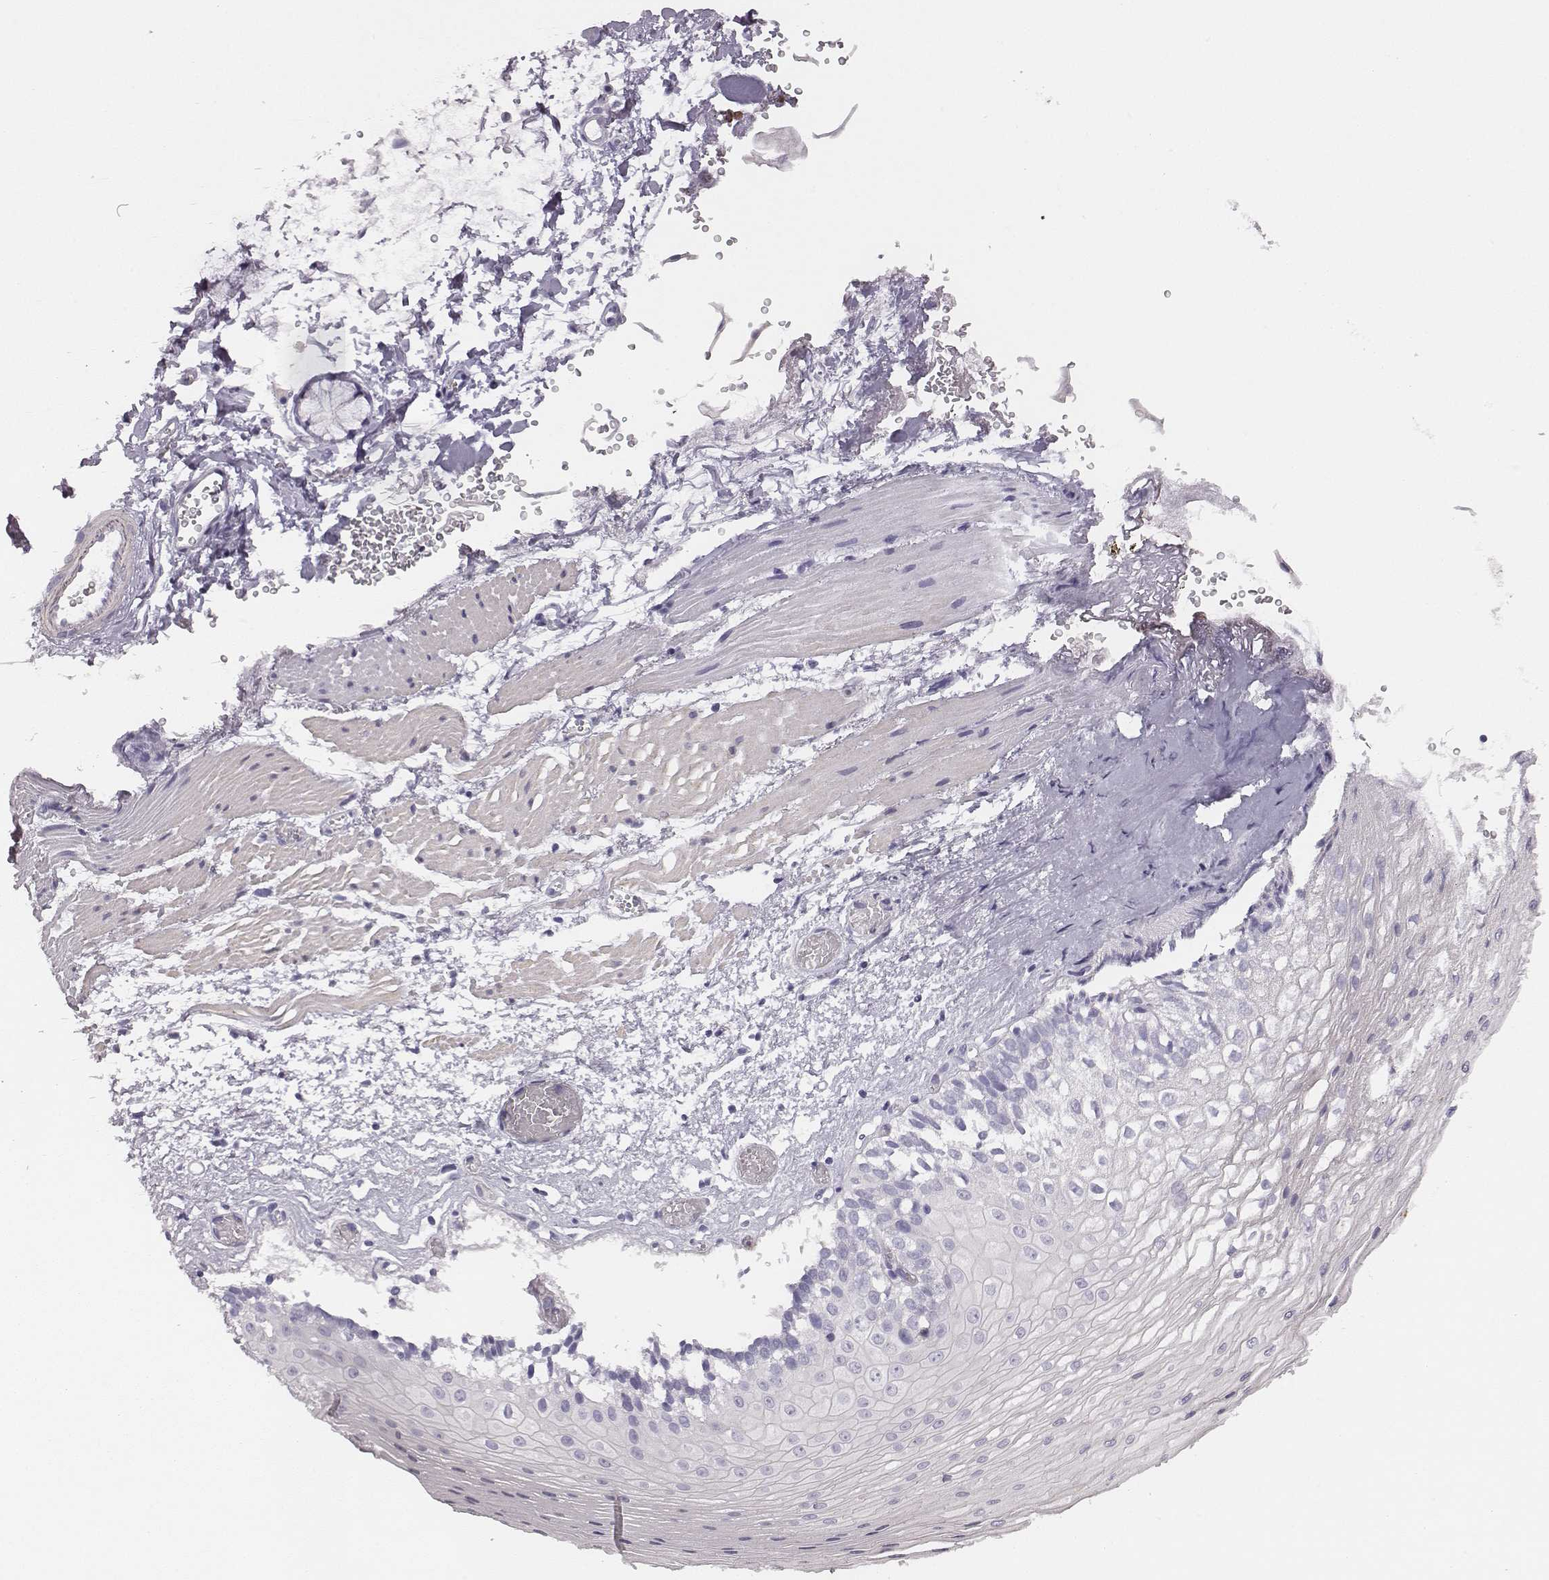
{"staining": {"intensity": "negative", "quantity": "none", "location": "none"}, "tissue": "esophagus", "cell_type": "Squamous epithelial cells", "image_type": "normal", "snomed": [{"axis": "morphology", "description": "Normal tissue, NOS"}, {"axis": "topography", "description": "Esophagus"}], "caption": "Esophagus was stained to show a protein in brown. There is no significant staining in squamous epithelial cells. (Stains: DAB (3,3'-diaminobenzidine) immunohistochemistry with hematoxylin counter stain, Microscopy: brightfield microscopy at high magnification).", "gene": "ADAM7", "patient": {"sex": "female", "age": 62}}